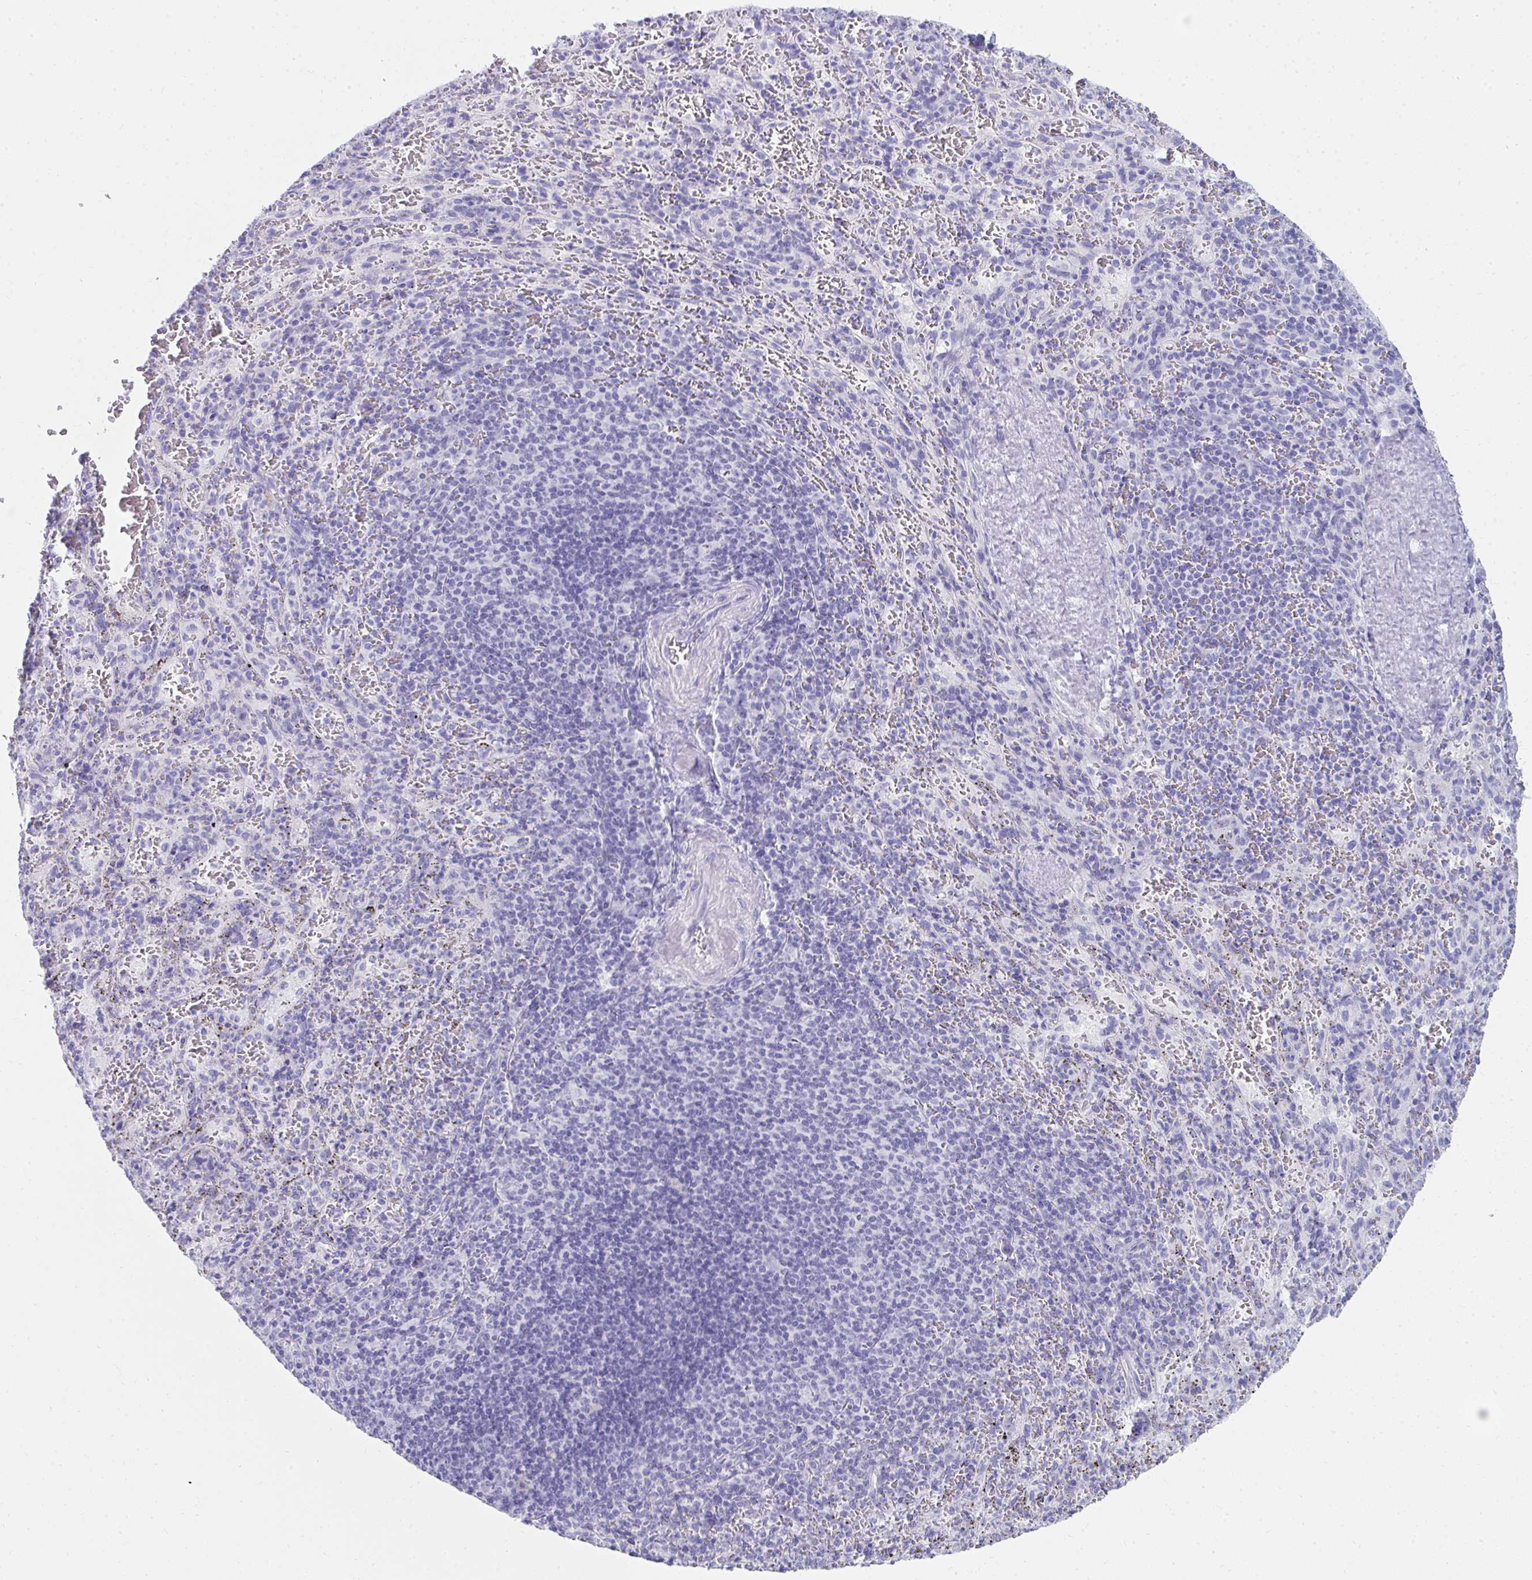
{"staining": {"intensity": "negative", "quantity": "none", "location": "none"}, "tissue": "spleen", "cell_type": "Cells in red pulp", "image_type": "normal", "snomed": [{"axis": "morphology", "description": "Normal tissue, NOS"}, {"axis": "topography", "description": "Spleen"}], "caption": "A histopathology image of spleen stained for a protein demonstrates no brown staining in cells in red pulp. (DAB (3,3'-diaminobenzidine) IHC, high magnification).", "gene": "HGD", "patient": {"sex": "male", "age": 57}}